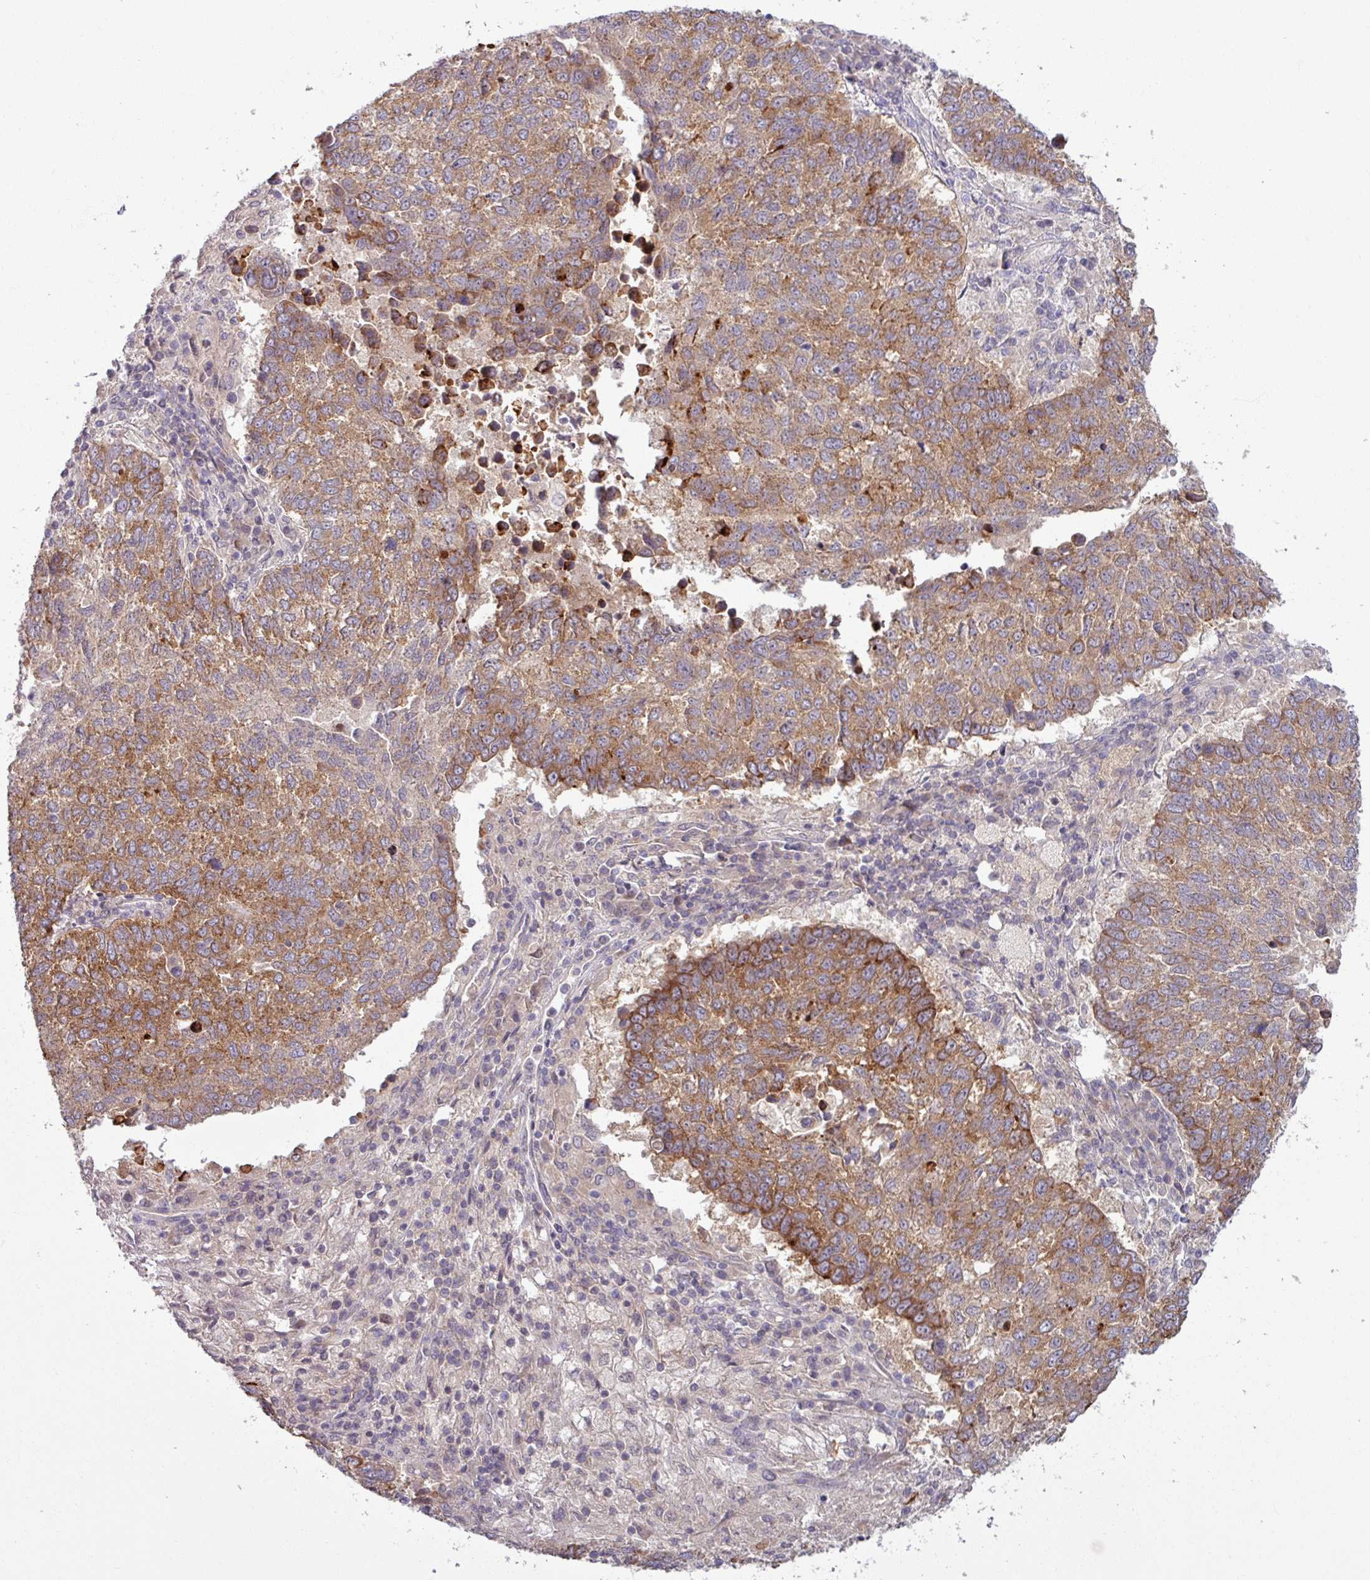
{"staining": {"intensity": "moderate", "quantity": ">75%", "location": "cytoplasmic/membranous"}, "tissue": "lung cancer", "cell_type": "Tumor cells", "image_type": "cancer", "snomed": [{"axis": "morphology", "description": "Squamous cell carcinoma, NOS"}, {"axis": "topography", "description": "Lung"}], "caption": "Lung cancer (squamous cell carcinoma) was stained to show a protein in brown. There is medium levels of moderate cytoplasmic/membranous staining in about >75% of tumor cells.", "gene": "OGFOD3", "patient": {"sex": "male", "age": 73}}